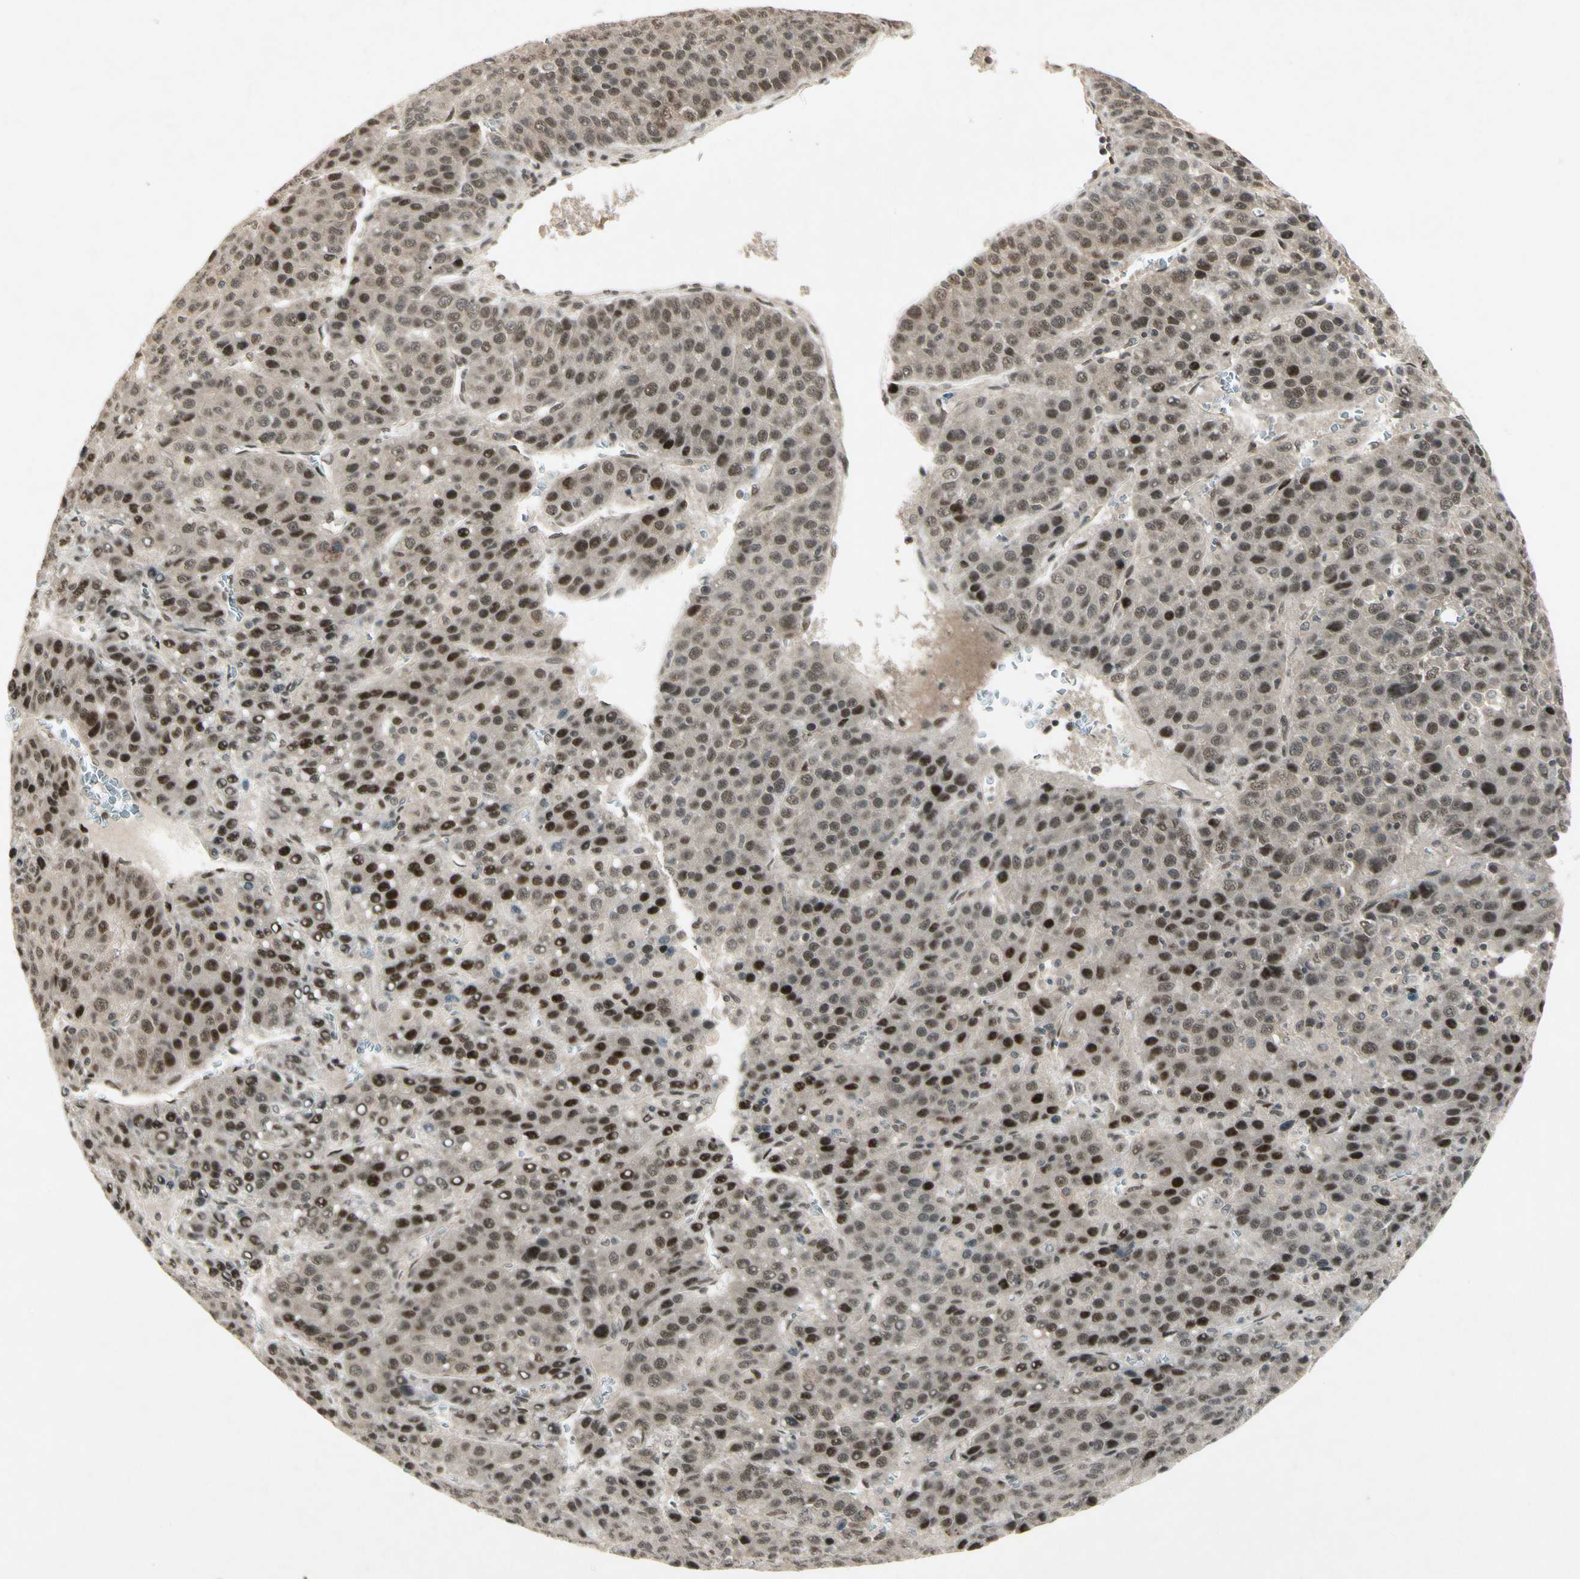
{"staining": {"intensity": "strong", "quantity": "25%-75%", "location": "nuclear"}, "tissue": "liver cancer", "cell_type": "Tumor cells", "image_type": "cancer", "snomed": [{"axis": "morphology", "description": "Carcinoma, Hepatocellular, NOS"}, {"axis": "topography", "description": "Liver"}], "caption": "Human liver cancer stained with a protein marker exhibits strong staining in tumor cells.", "gene": "CDK11A", "patient": {"sex": "female", "age": 53}}